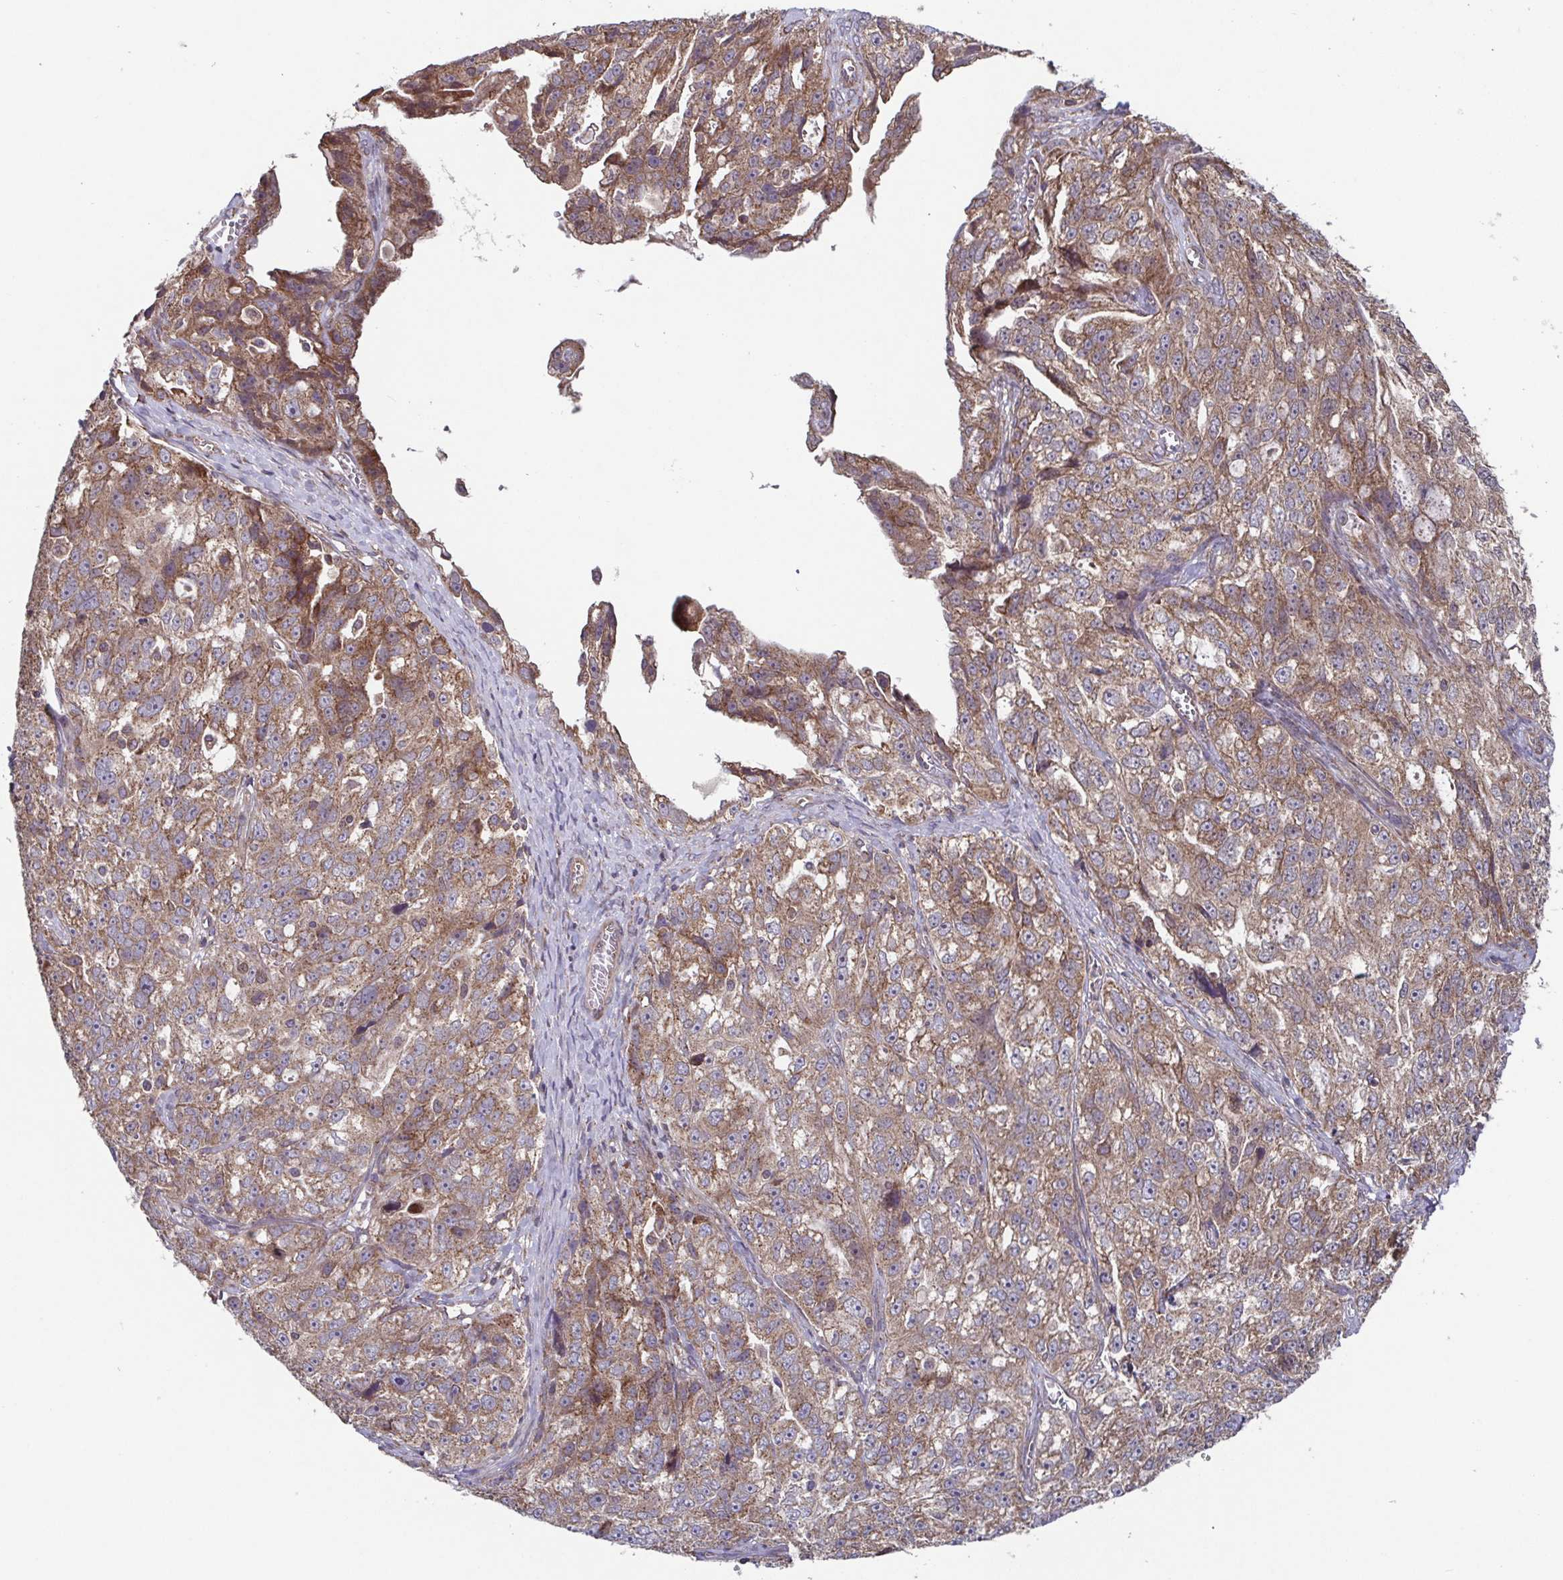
{"staining": {"intensity": "moderate", "quantity": ">75%", "location": "cytoplasmic/membranous"}, "tissue": "ovarian cancer", "cell_type": "Tumor cells", "image_type": "cancer", "snomed": [{"axis": "morphology", "description": "Cystadenocarcinoma, serous, NOS"}, {"axis": "topography", "description": "Ovary"}], "caption": "A brown stain shows moderate cytoplasmic/membranous staining of a protein in human ovarian serous cystadenocarcinoma tumor cells.", "gene": "COPB1", "patient": {"sex": "female", "age": 51}}